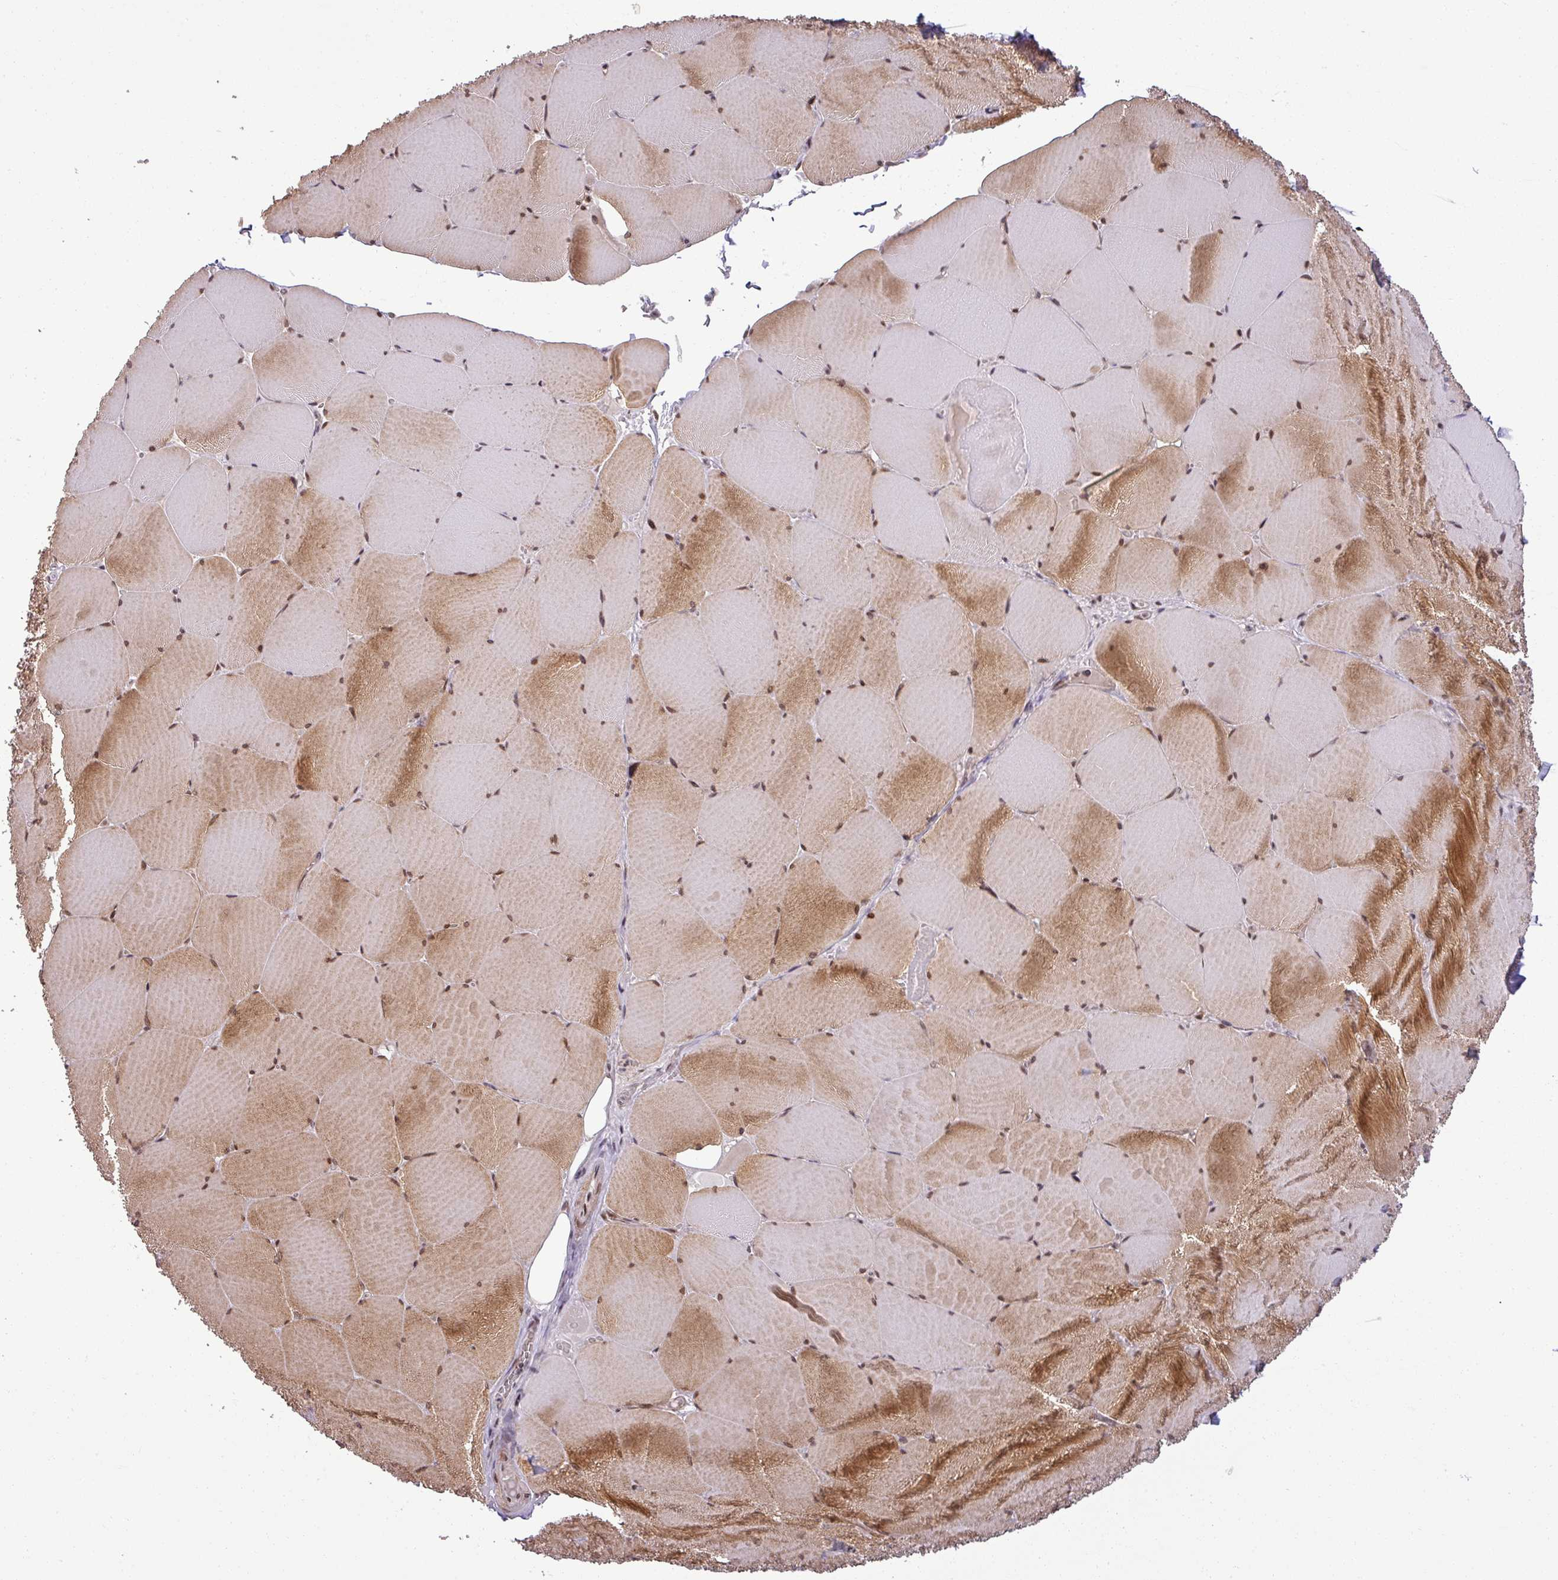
{"staining": {"intensity": "moderate", "quantity": ">75%", "location": "cytoplasmic/membranous,nuclear"}, "tissue": "skeletal muscle", "cell_type": "Myocytes", "image_type": "normal", "snomed": [{"axis": "morphology", "description": "Normal tissue, NOS"}, {"axis": "topography", "description": "Skeletal muscle"}, {"axis": "topography", "description": "Head-Neck"}], "caption": "DAB immunohistochemical staining of benign skeletal muscle demonstrates moderate cytoplasmic/membranous,nuclear protein staining in approximately >75% of myocytes.", "gene": "PTPN20", "patient": {"sex": "male", "age": 66}}